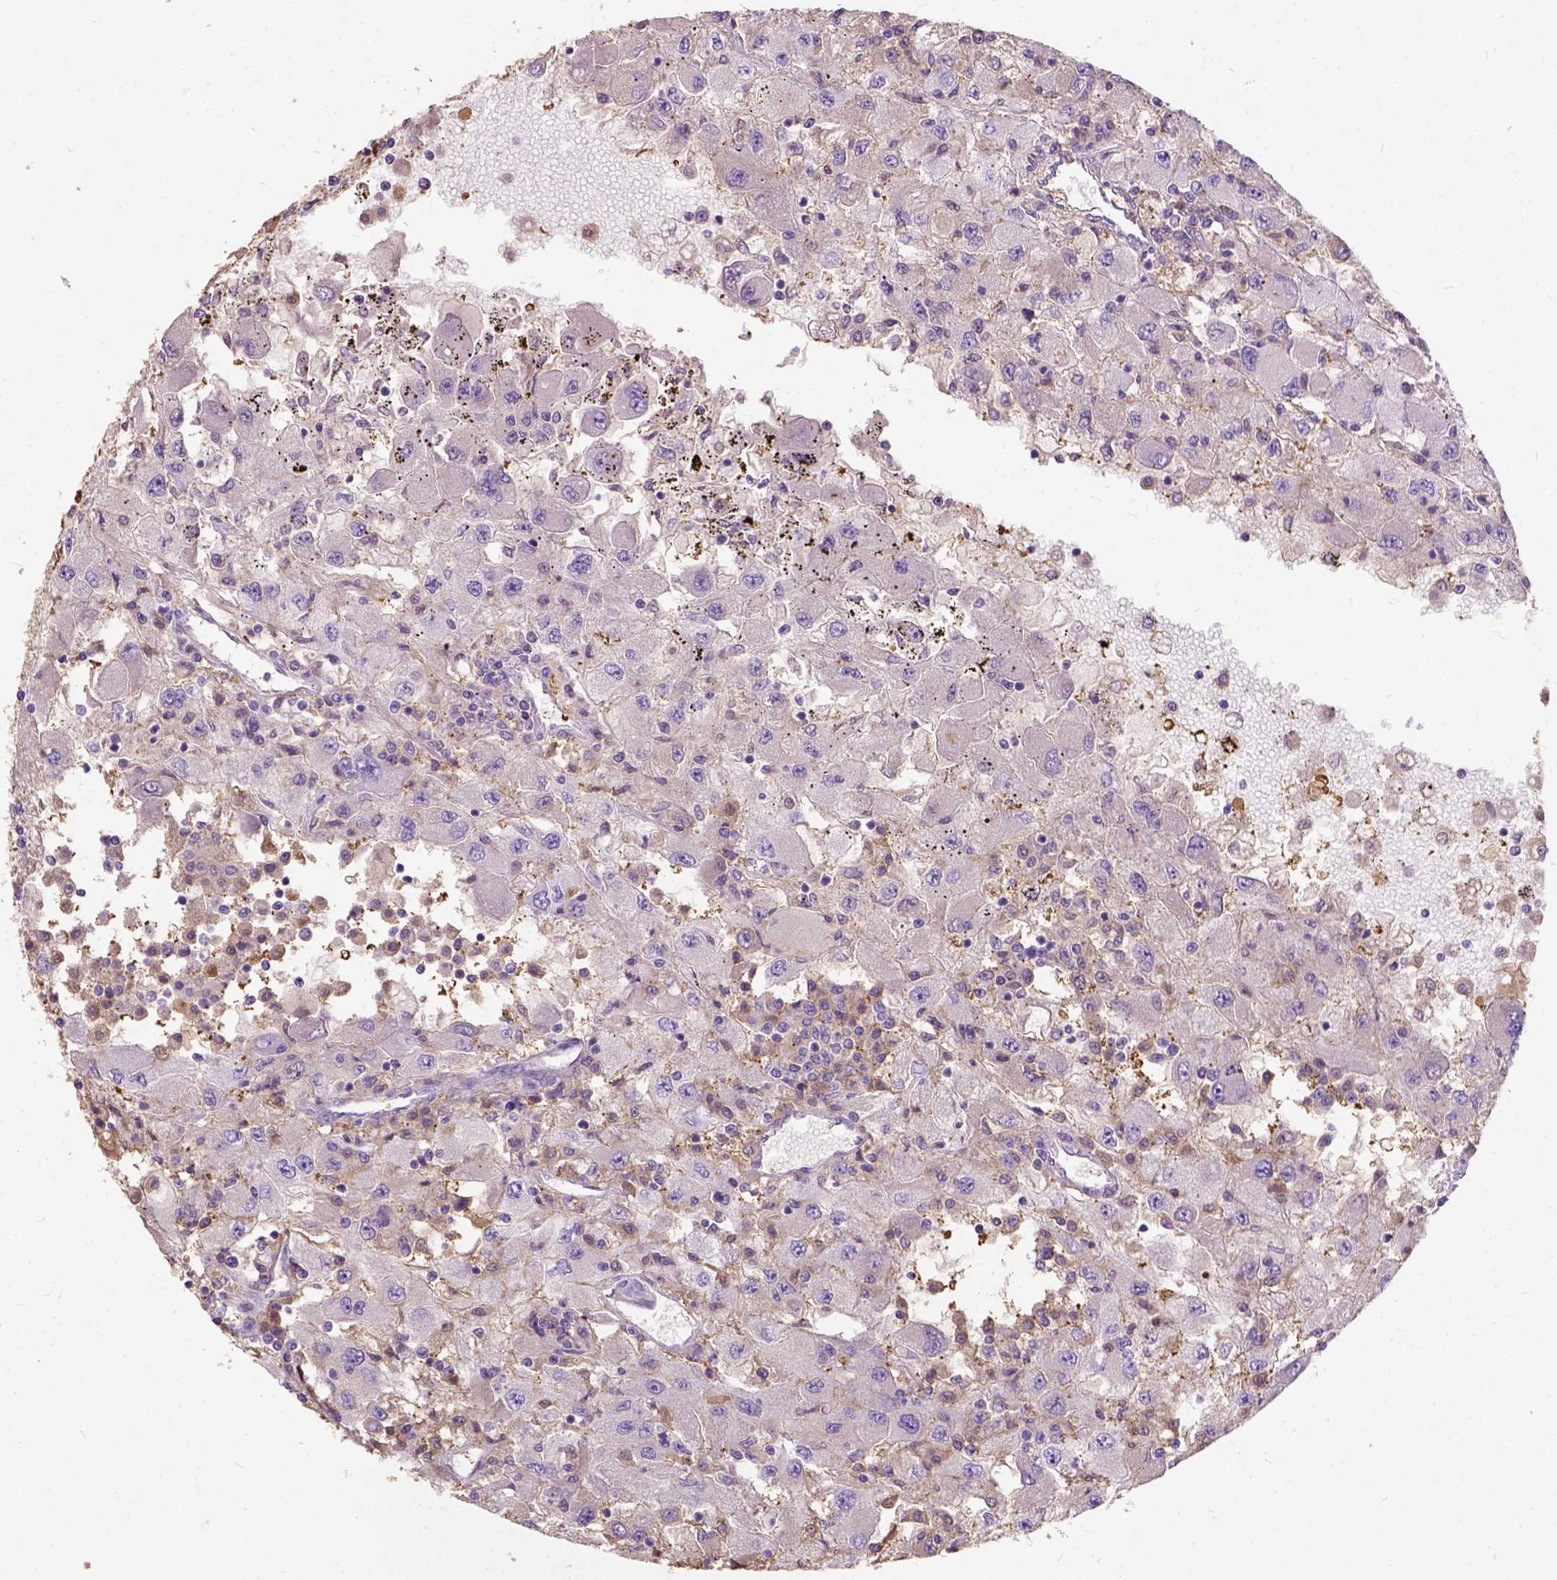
{"staining": {"intensity": "negative", "quantity": "none", "location": "none"}, "tissue": "renal cancer", "cell_type": "Tumor cells", "image_type": "cancer", "snomed": [{"axis": "morphology", "description": "Adenocarcinoma, NOS"}, {"axis": "topography", "description": "Kidney"}], "caption": "An IHC micrograph of renal adenocarcinoma is shown. There is no staining in tumor cells of renal adenocarcinoma.", "gene": "SEMA4F", "patient": {"sex": "female", "age": 67}}